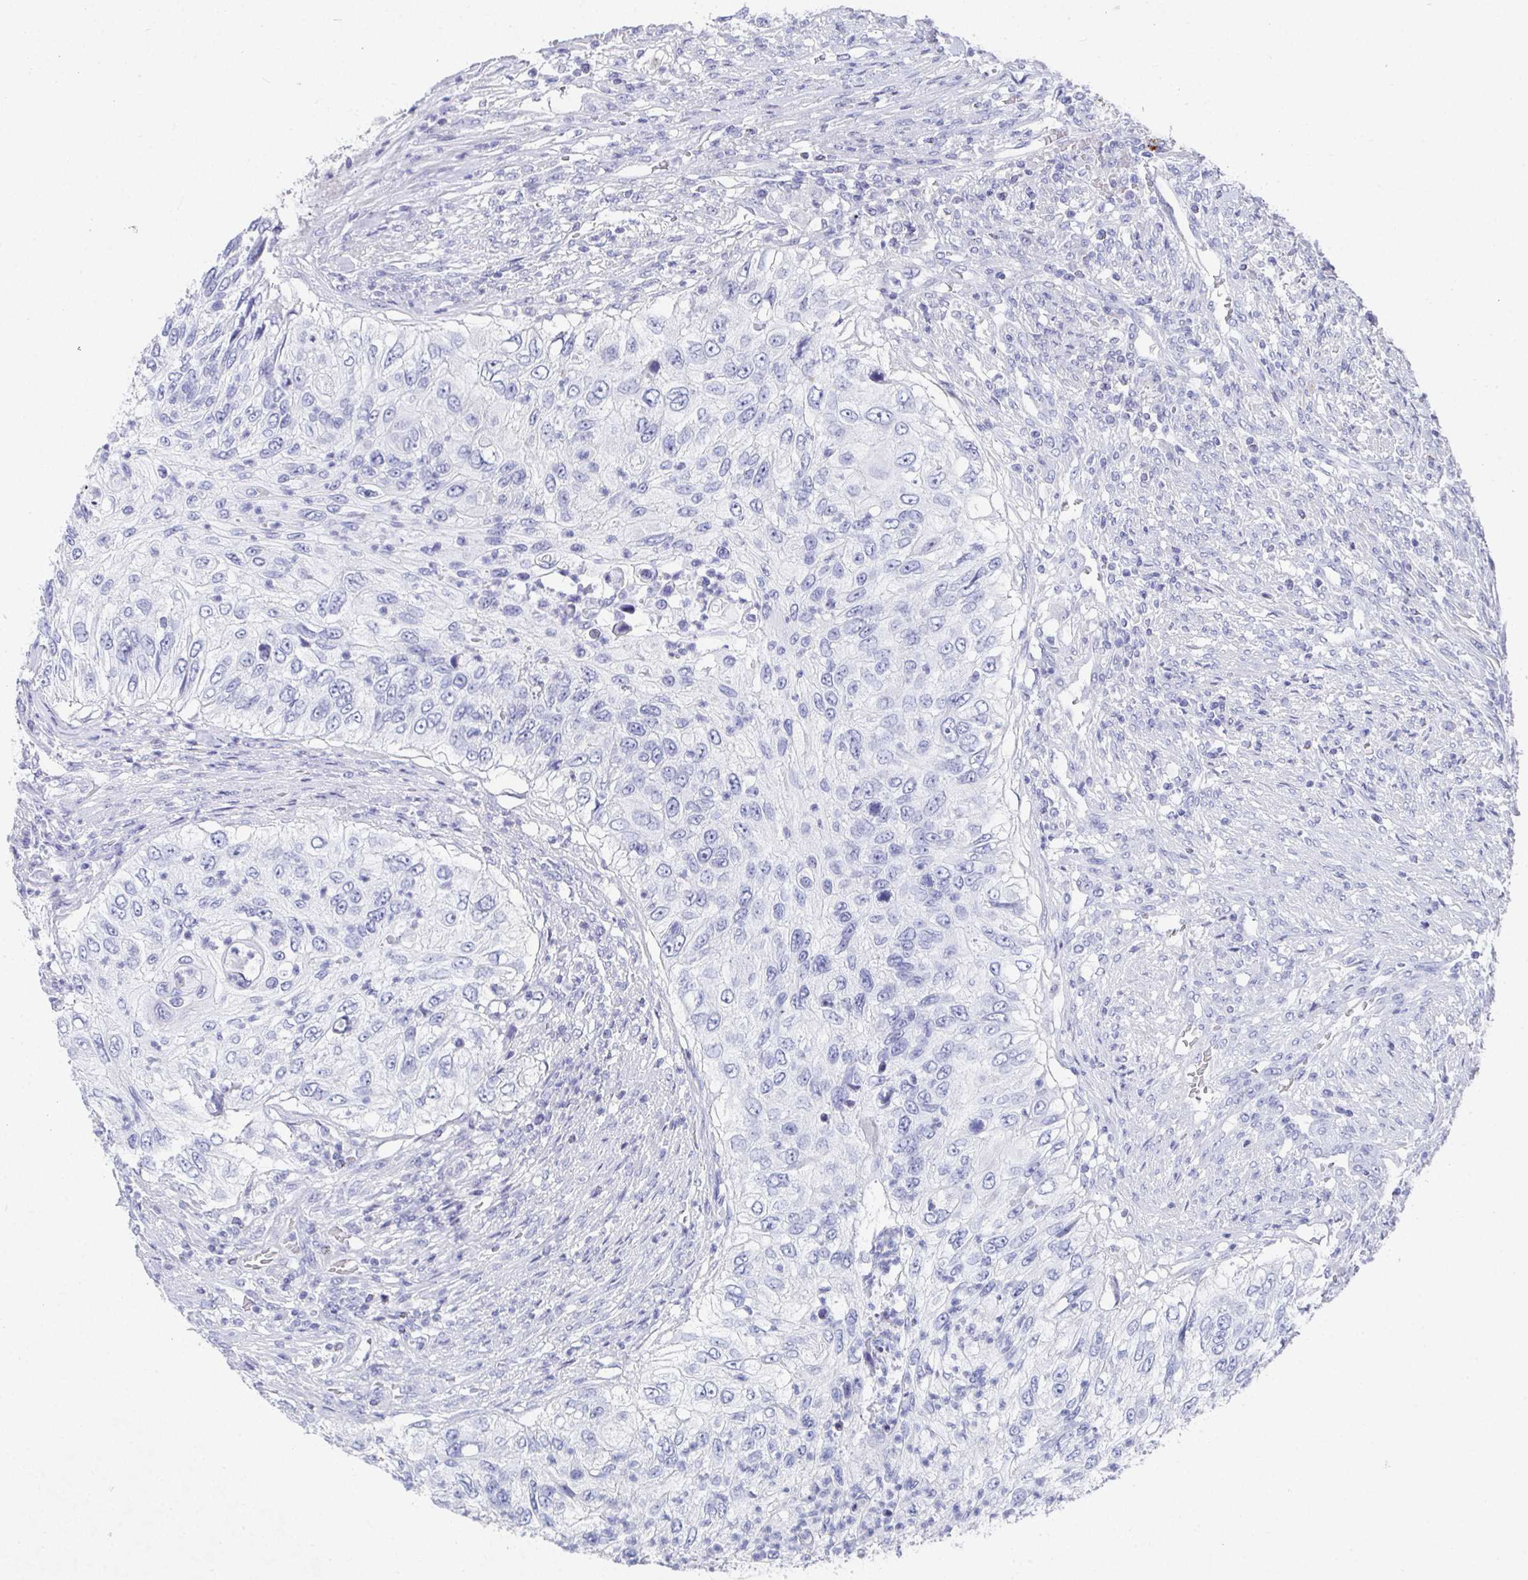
{"staining": {"intensity": "negative", "quantity": "none", "location": "none"}, "tissue": "urothelial cancer", "cell_type": "Tumor cells", "image_type": "cancer", "snomed": [{"axis": "morphology", "description": "Urothelial carcinoma, High grade"}, {"axis": "topography", "description": "Urinary bladder"}], "caption": "DAB immunohistochemical staining of human high-grade urothelial carcinoma displays no significant expression in tumor cells.", "gene": "GRIA1", "patient": {"sex": "female", "age": 60}}